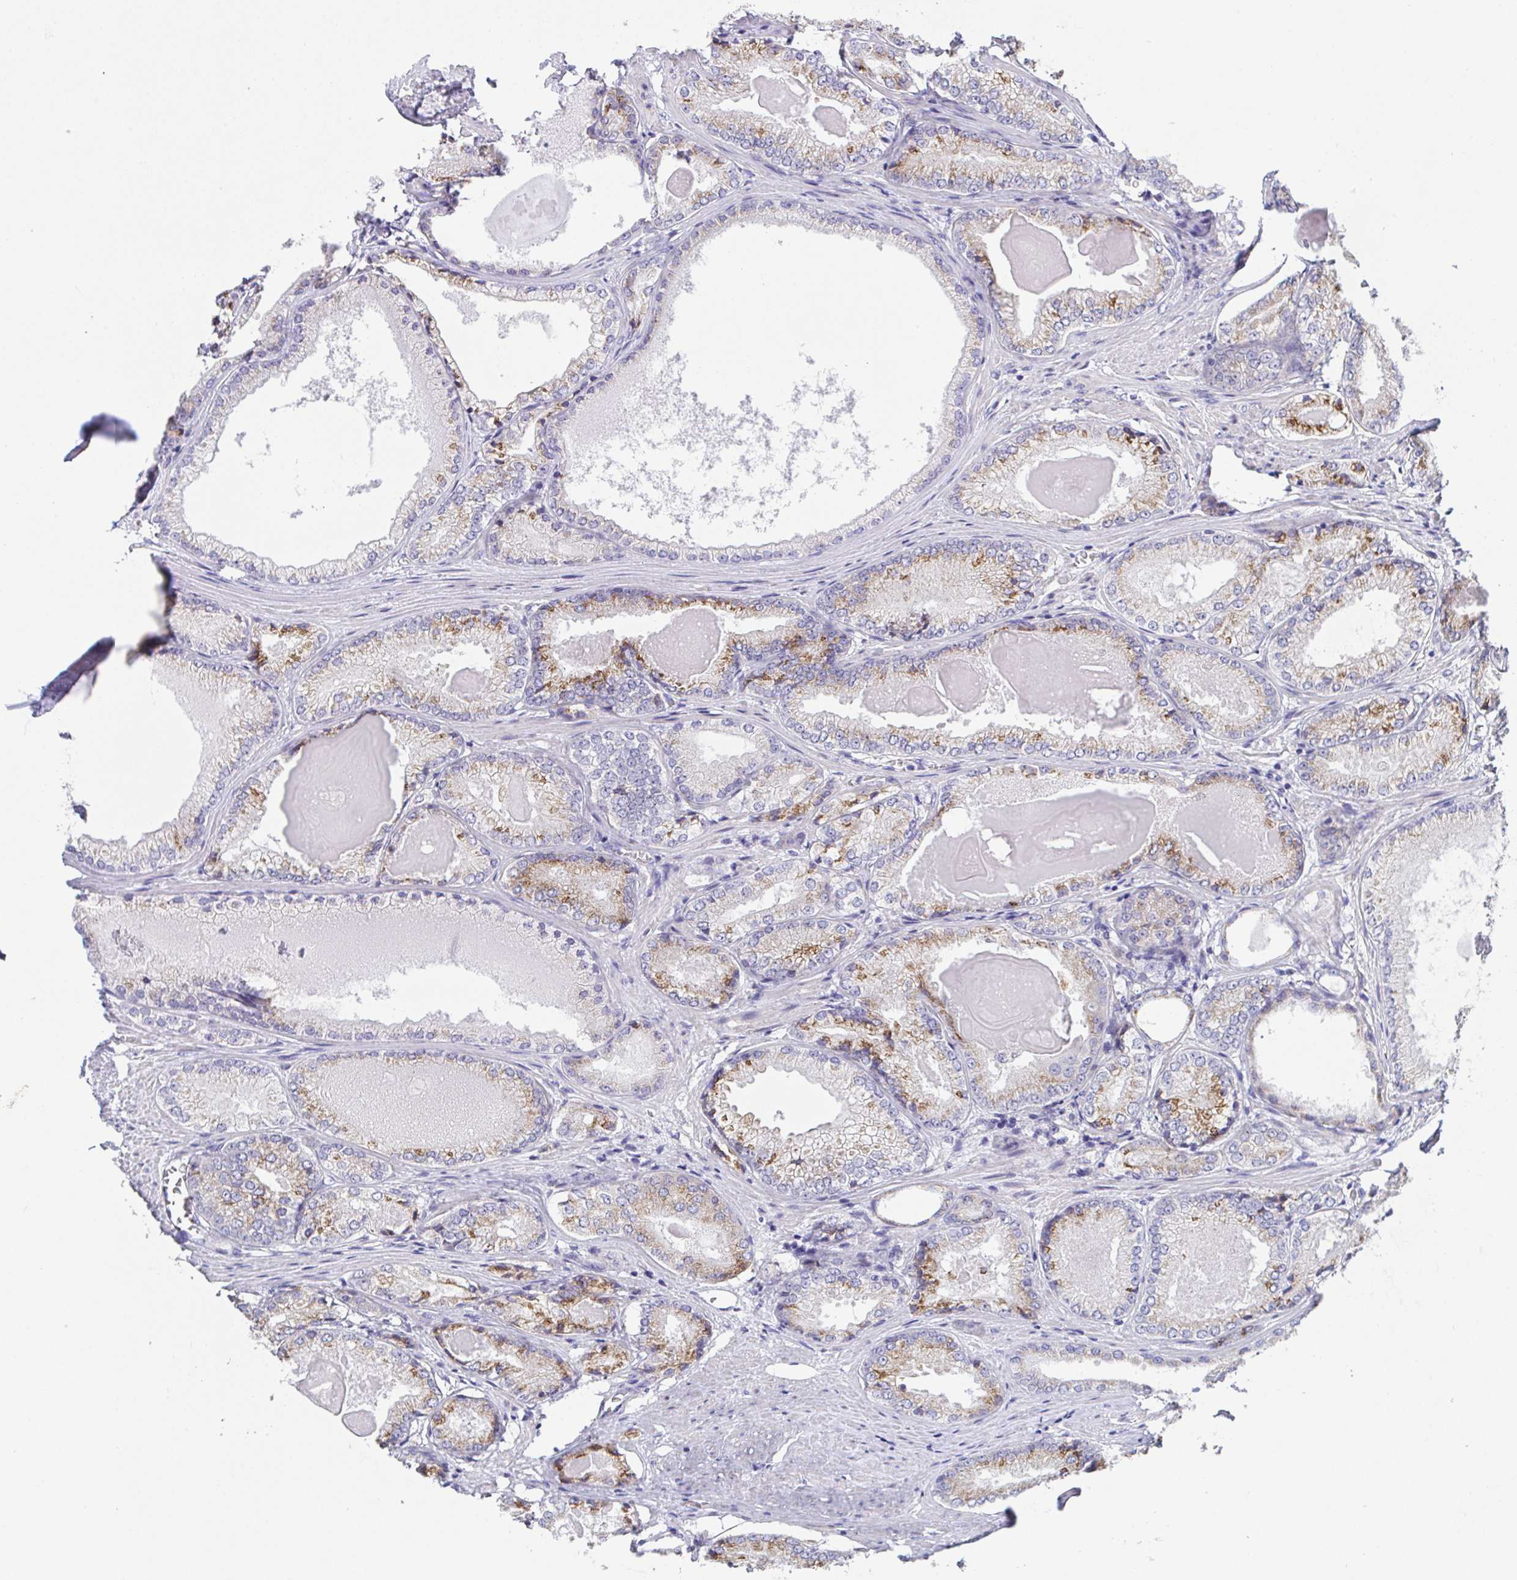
{"staining": {"intensity": "moderate", "quantity": "25%-75%", "location": "cytoplasmic/membranous"}, "tissue": "prostate cancer", "cell_type": "Tumor cells", "image_type": "cancer", "snomed": [{"axis": "morphology", "description": "Adenocarcinoma, NOS"}, {"axis": "morphology", "description": "Adenocarcinoma, Low grade"}, {"axis": "topography", "description": "Prostate"}], "caption": "Tumor cells show medium levels of moderate cytoplasmic/membranous staining in approximately 25%-75% of cells in human prostate cancer.", "gene": "MIA3", "patient": {"sex": "male", "age": 68}}